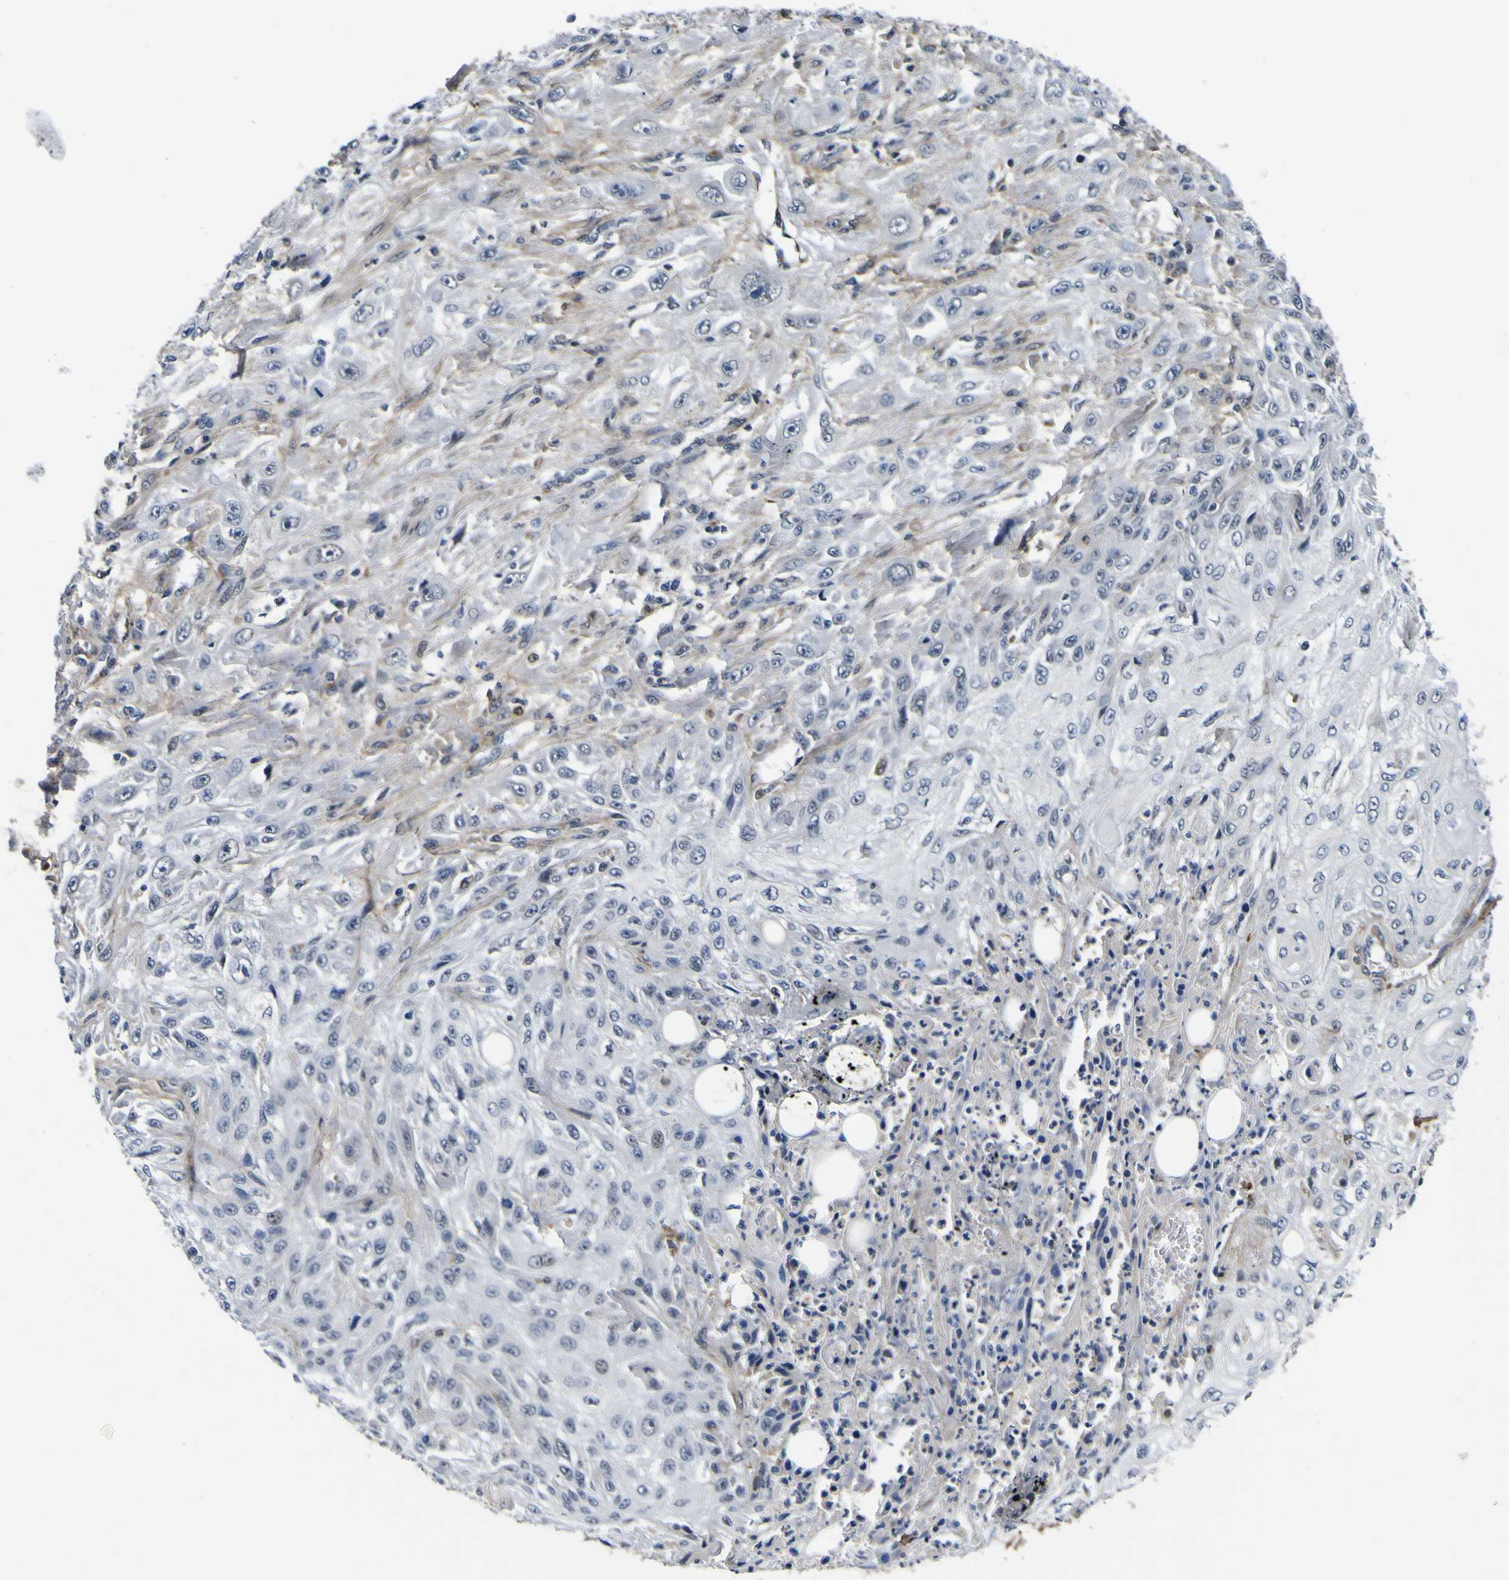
{"staining": {"intensity": "negative", "quantity": "none", "location": "none"}, "tissue": "skin cancer", "cell_type": "Tumor cells", "image_type": "cancer", "snomed": [{"axis": "morphology", "description": "Squamous cell carcinoma, NOS"}, {"axis": "topography", "description": "Skin"}], "caption": "Tumor cells are negative for brown protein staining in skin cancer.", "gene": "POSTN", "patient": {"sex": "male", "age": 75}}